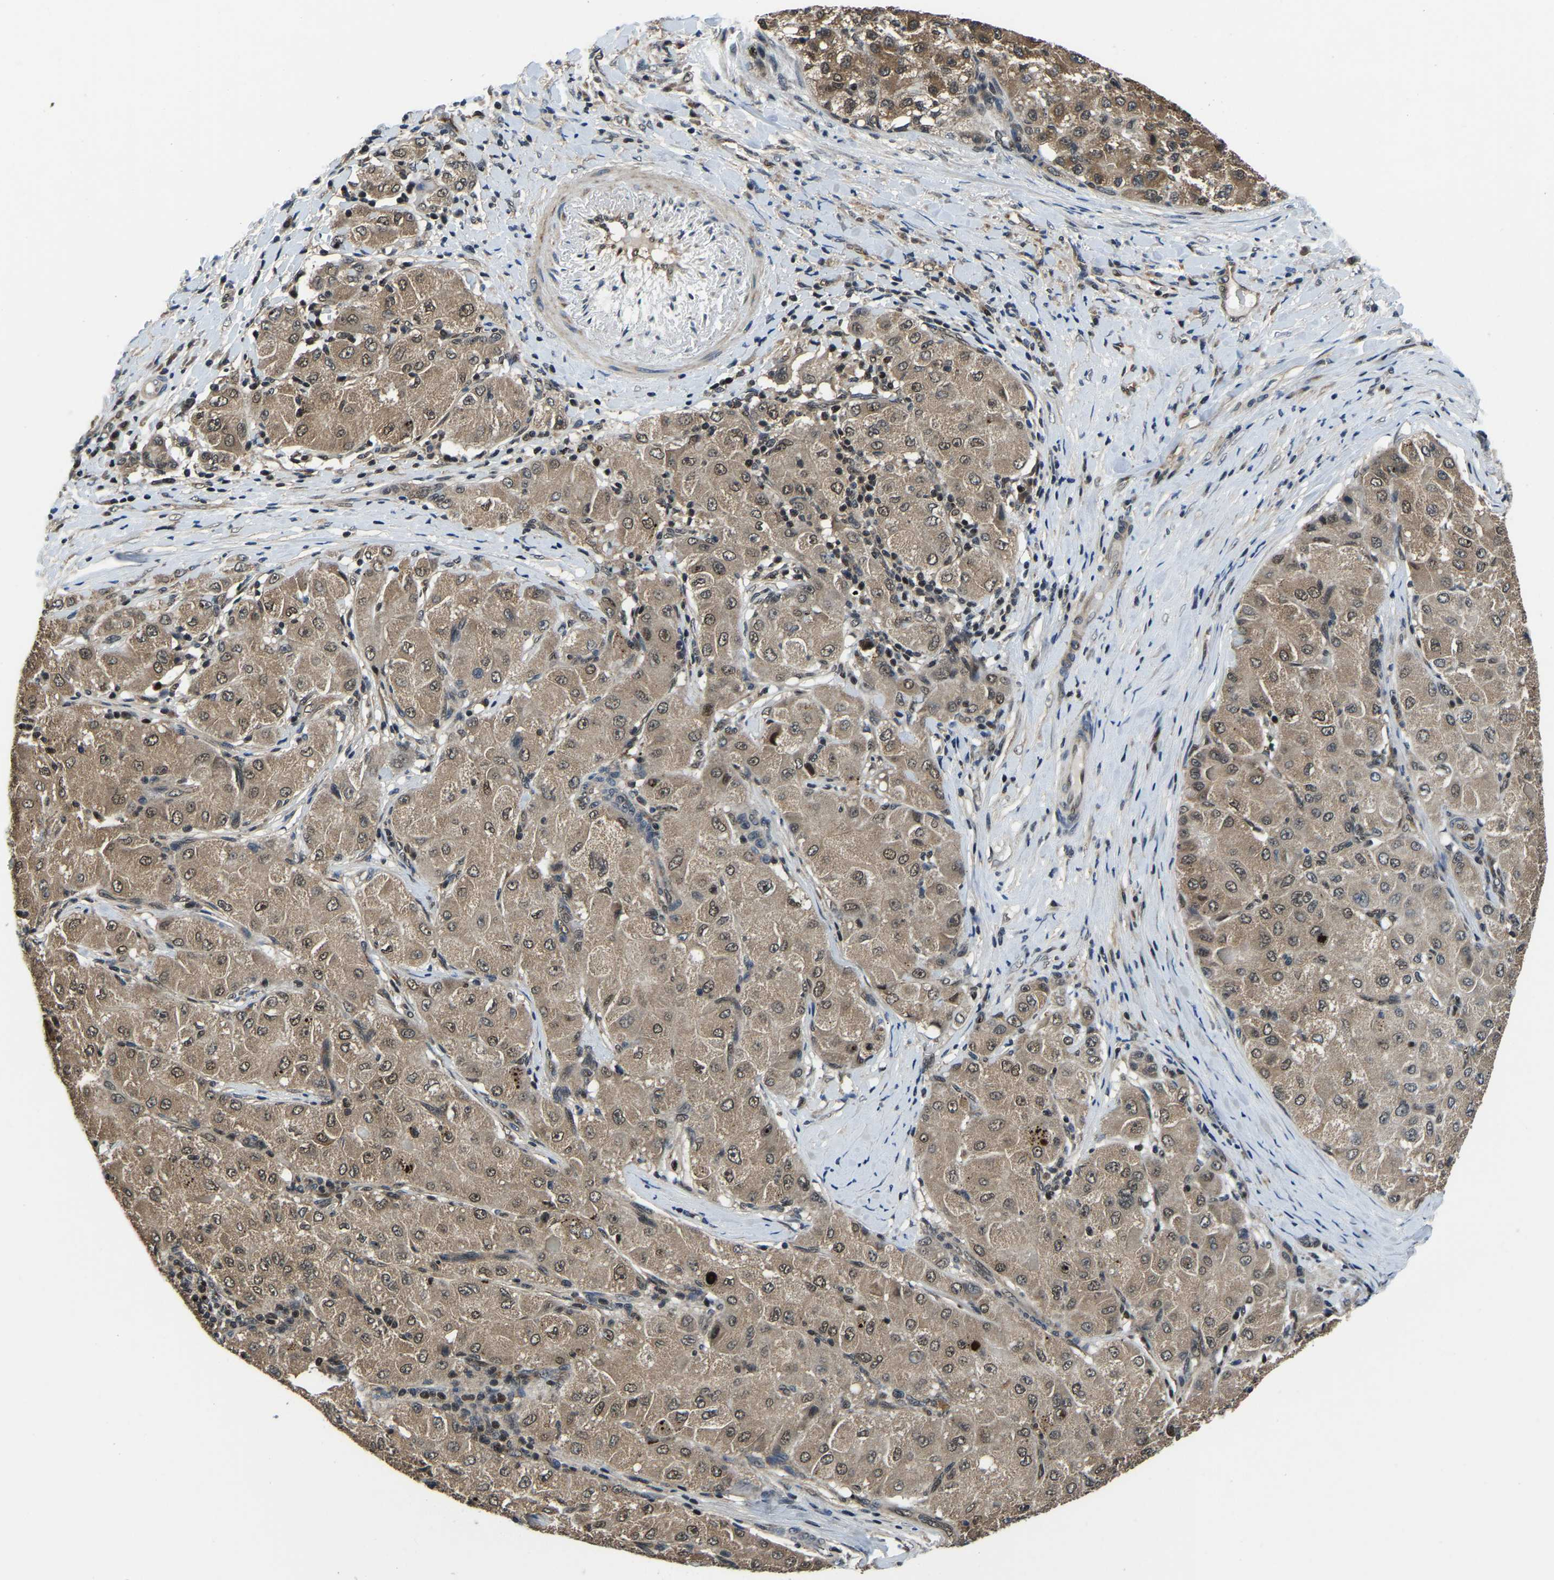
{"staining": {"intensity": "moderate", "quantity": ">75%", "location": "cytoplasmic/membranous,nuclear"}, "tissue": "liver cancer", "cell_type": "Tumor cells", "image_type": "cancer", "snomed": [{"axis": "morphology", "description": "Carcinoma, Hepatocellular, NOS"}, {"axis": "topography", "description": "Liver"}], "caption": "Immunohistochemistry (DAB) staining of liver cancer (hepatocellular carcinoma) exhibits moderate cytoplasmic/membranous and nuclear protein staining in about >75% of tumor cells.", "gene": "DFFA", "patient": {"sex": "male", "age": 80}}